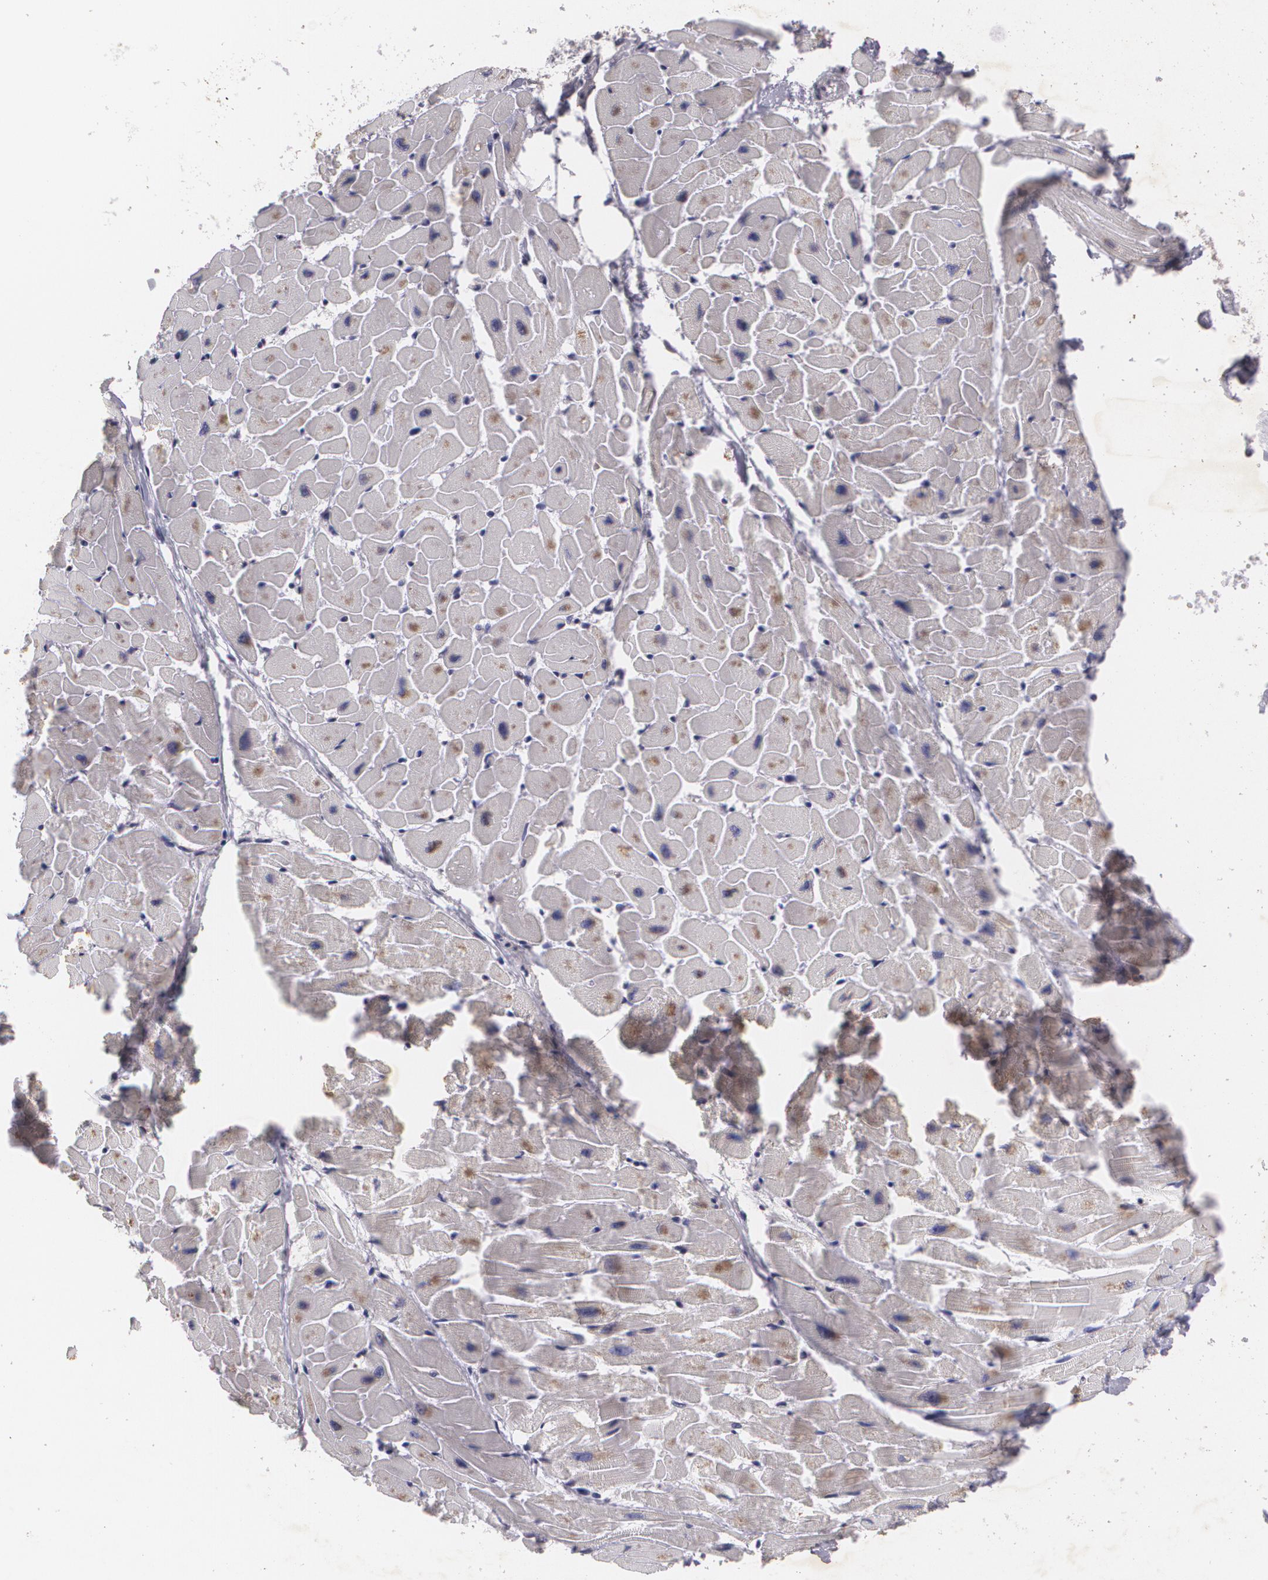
{"staining": {"intensity": "weak", "quantity": ">75%", "location": "cytoplasmic/membranous"}, "tissue": "heart muscle", "cell_type": "Cardiomyocytes", "image_type": "normal", "snomed": [{"axis": "morphology", "description": "Normal tissue, NOS"}, {"axis": "topography", "description": "Heart"}], "caption": "Immunohistochemical staining of benign human heart muscle displays >75% levels of weak cytoplasmic/membranous protein positivity in approximately >75% of cardiomyocytes.", "gene": "KCNA4", "patient": {"sex": "female", "age": 19}}